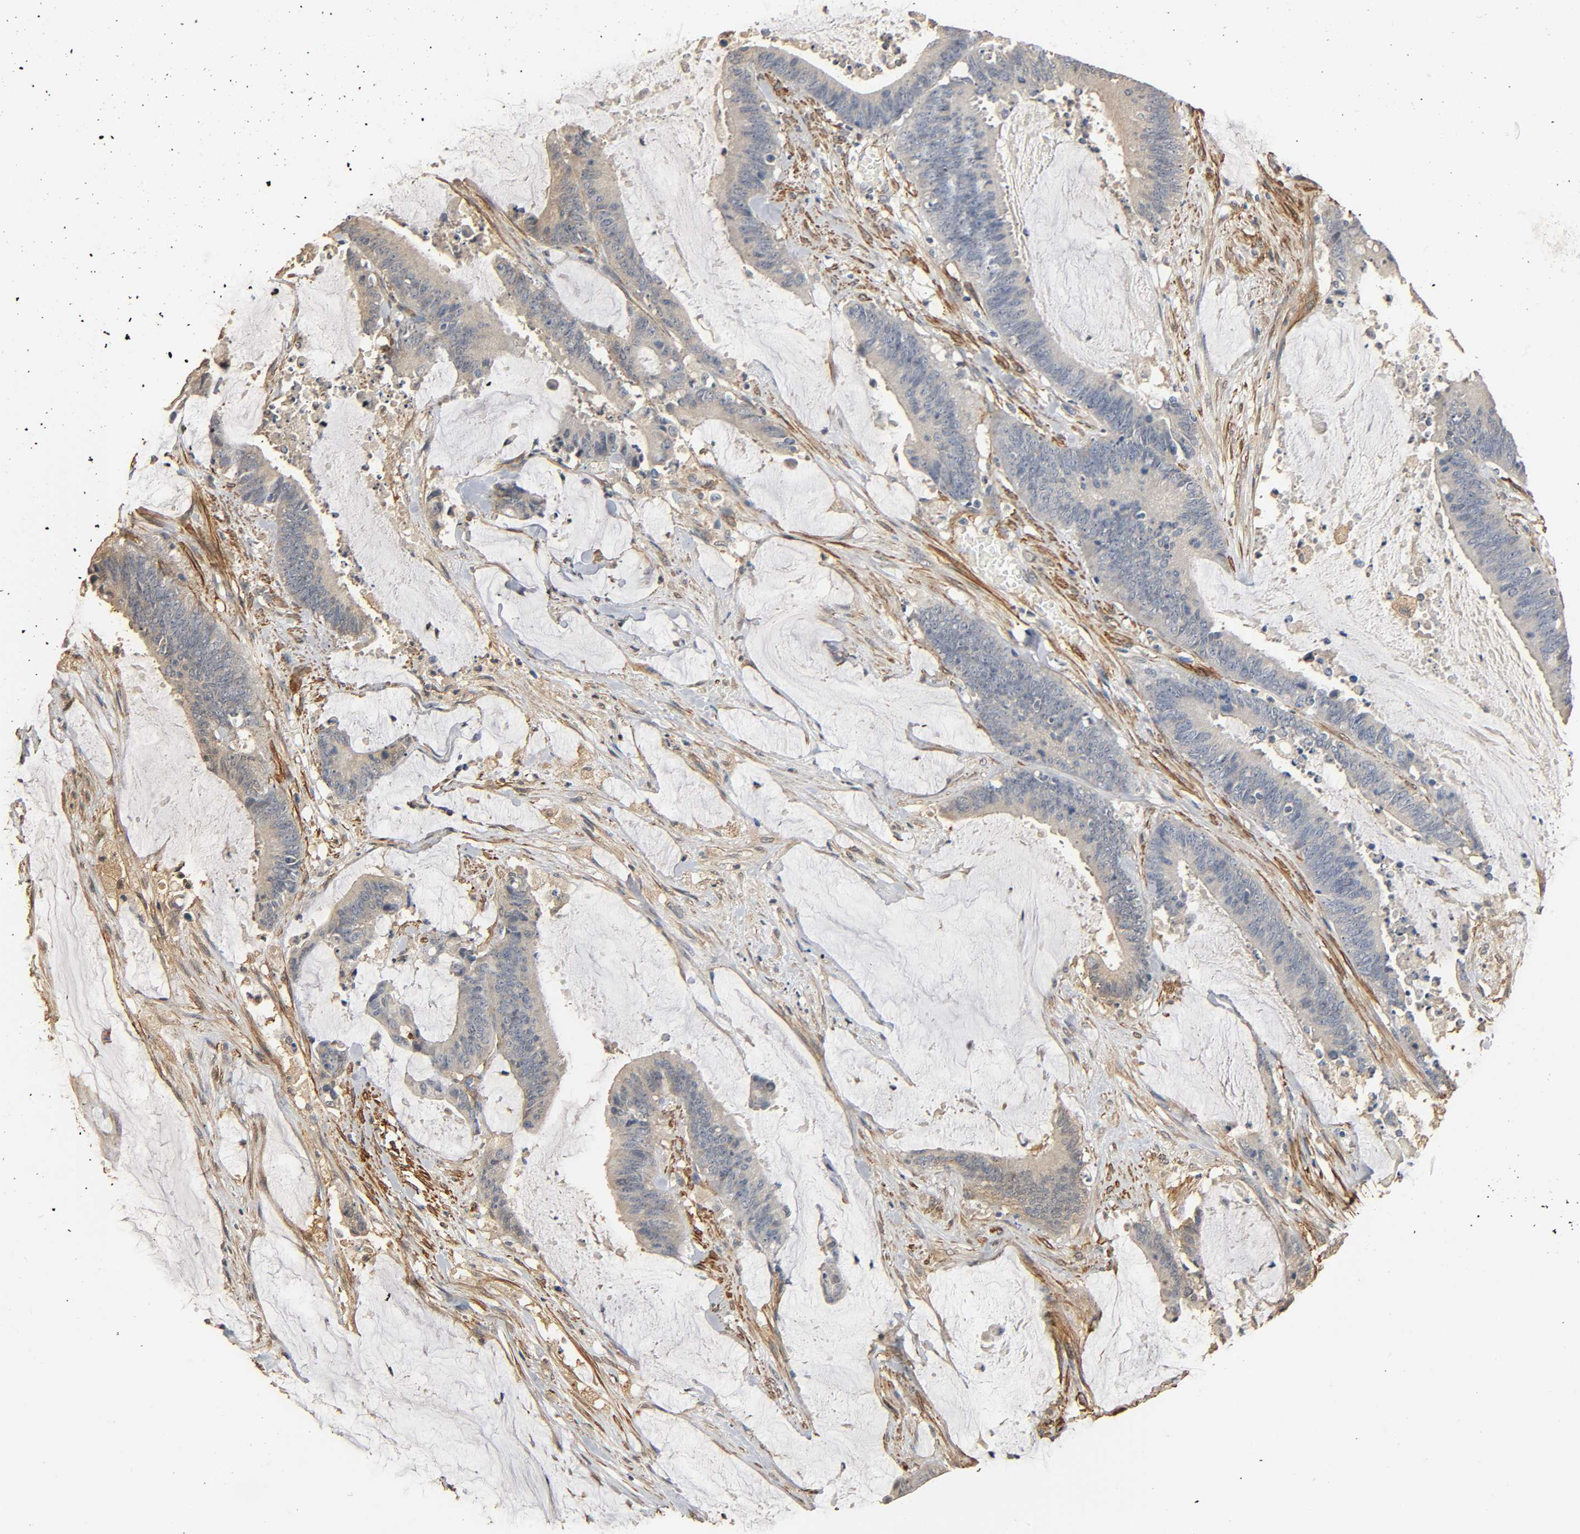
{"staining": {"intensity": "weak", "quantity": "25%-75%", "location": "cytoplasmic/membranous"}, "tissue": "colorectal cancer", "cell_type": "Tumor cells", "image_type": "cancer", "snomed": [{"axis": "morphology", "description": "Adenocarcinoma, NOS"}, {"axis": "topography", "description": "Rectum"}], "caption": "Human colorectal cancer stained with a brown dye shows weak cytoplasmic/membranous positive staining in approximately 25%-75% of tumor cells.", "gene": "GSTA3", "patient": {"sex": "female", "age": 66}}